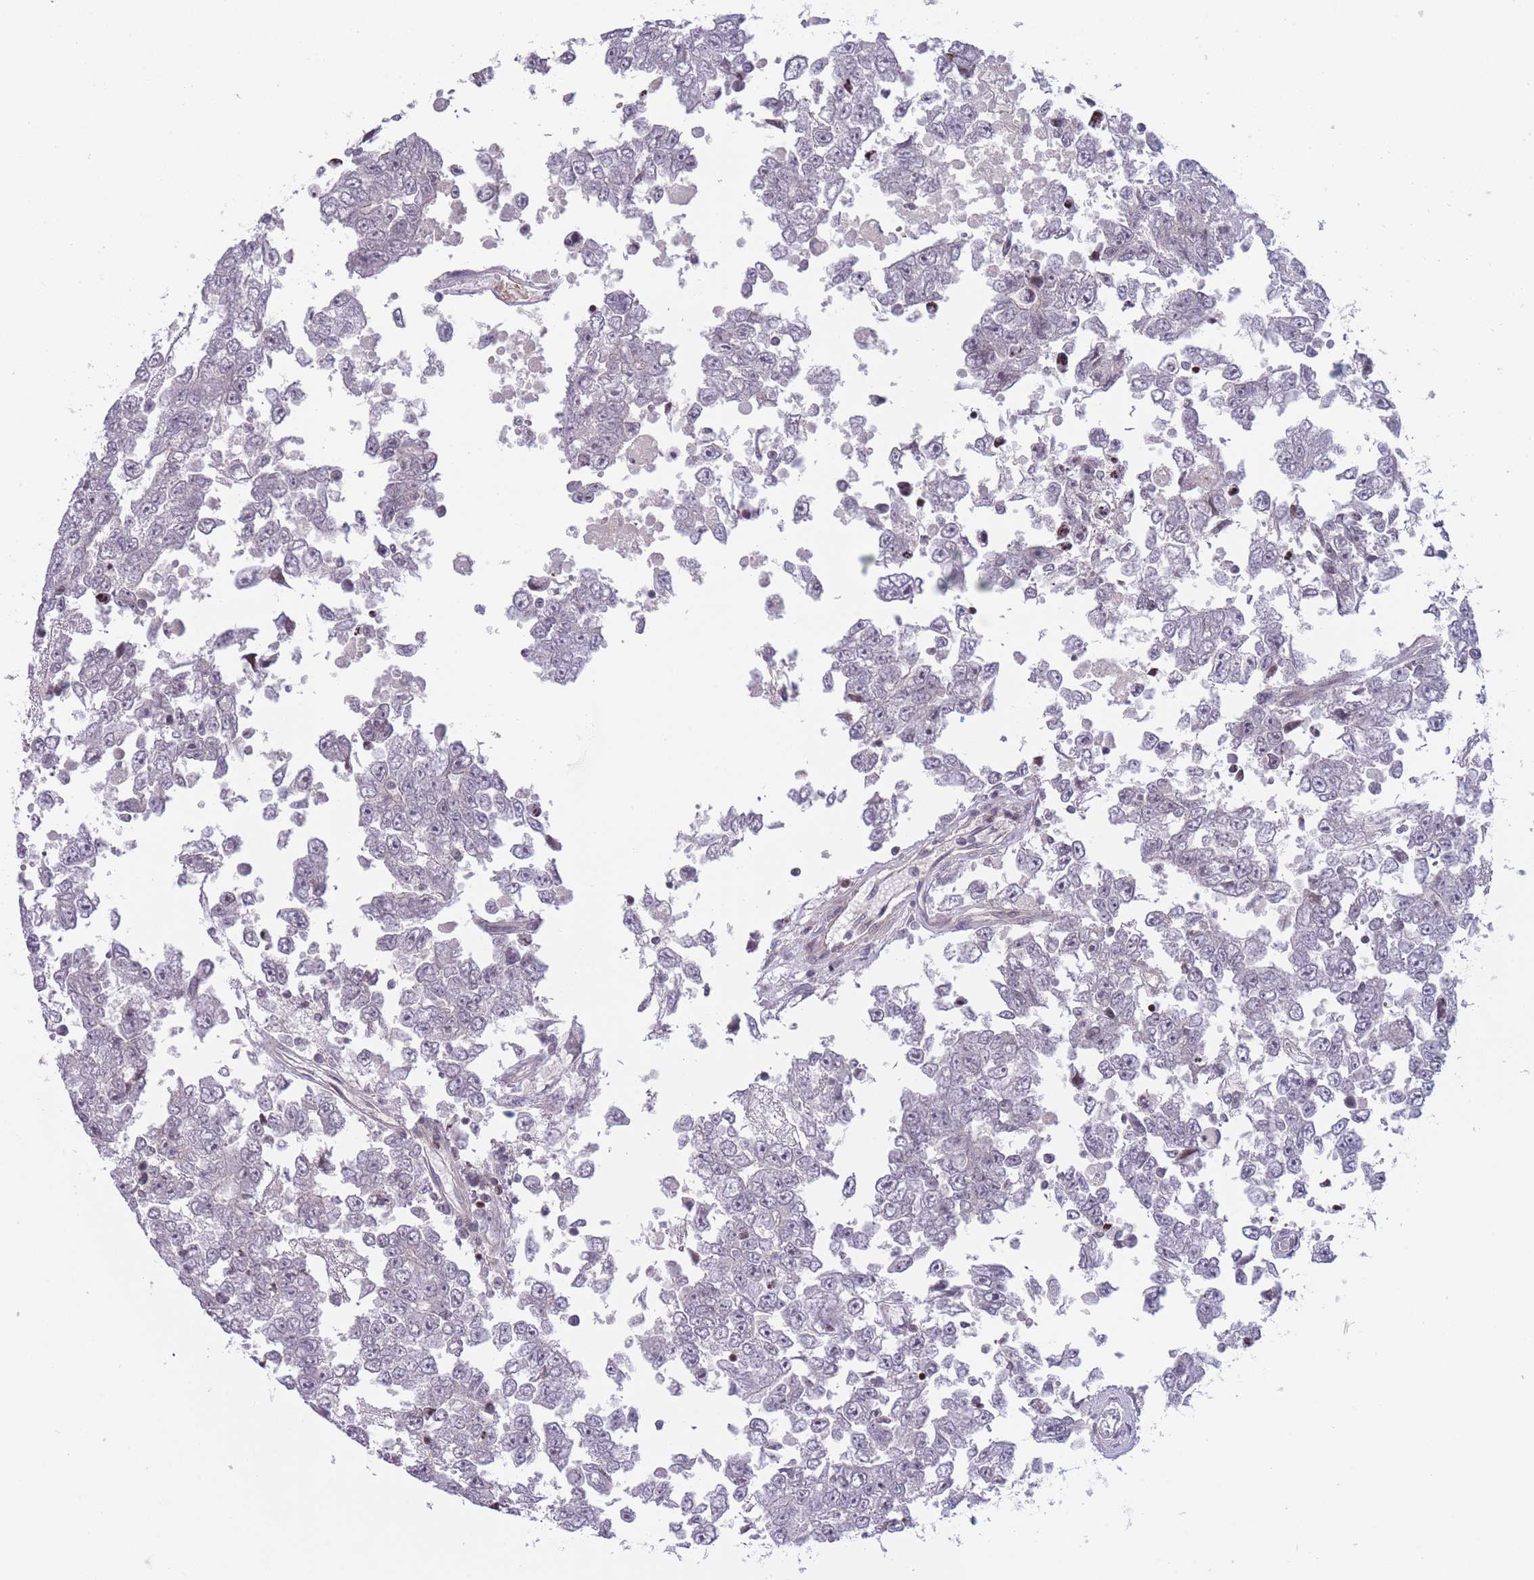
{"staining": {"intensity": "negative", "quantity": "none", "location": "none"}, "tissue": "testis cancer", "cell_type": "Tumor cells", "image_type": "cancer", "snomed": [{"axis": "morphology", "description": "Carcinoma, Embryonal, NOS"}, {"axis": "topography", "description": "Testis"}], "caption": "DAB (3,3'-diaminobenzidine) immunohistochemical staining of embryonal carcinoma (testis) exhibits no significant staining in tumor cells. (DAB (3,3'-diaminobenzidine) immunohistochemistry visualized using brightfield microscopy, high magnification).", "gene": "SLC35F5", "patient": {"sex": "male", "age": 25}}